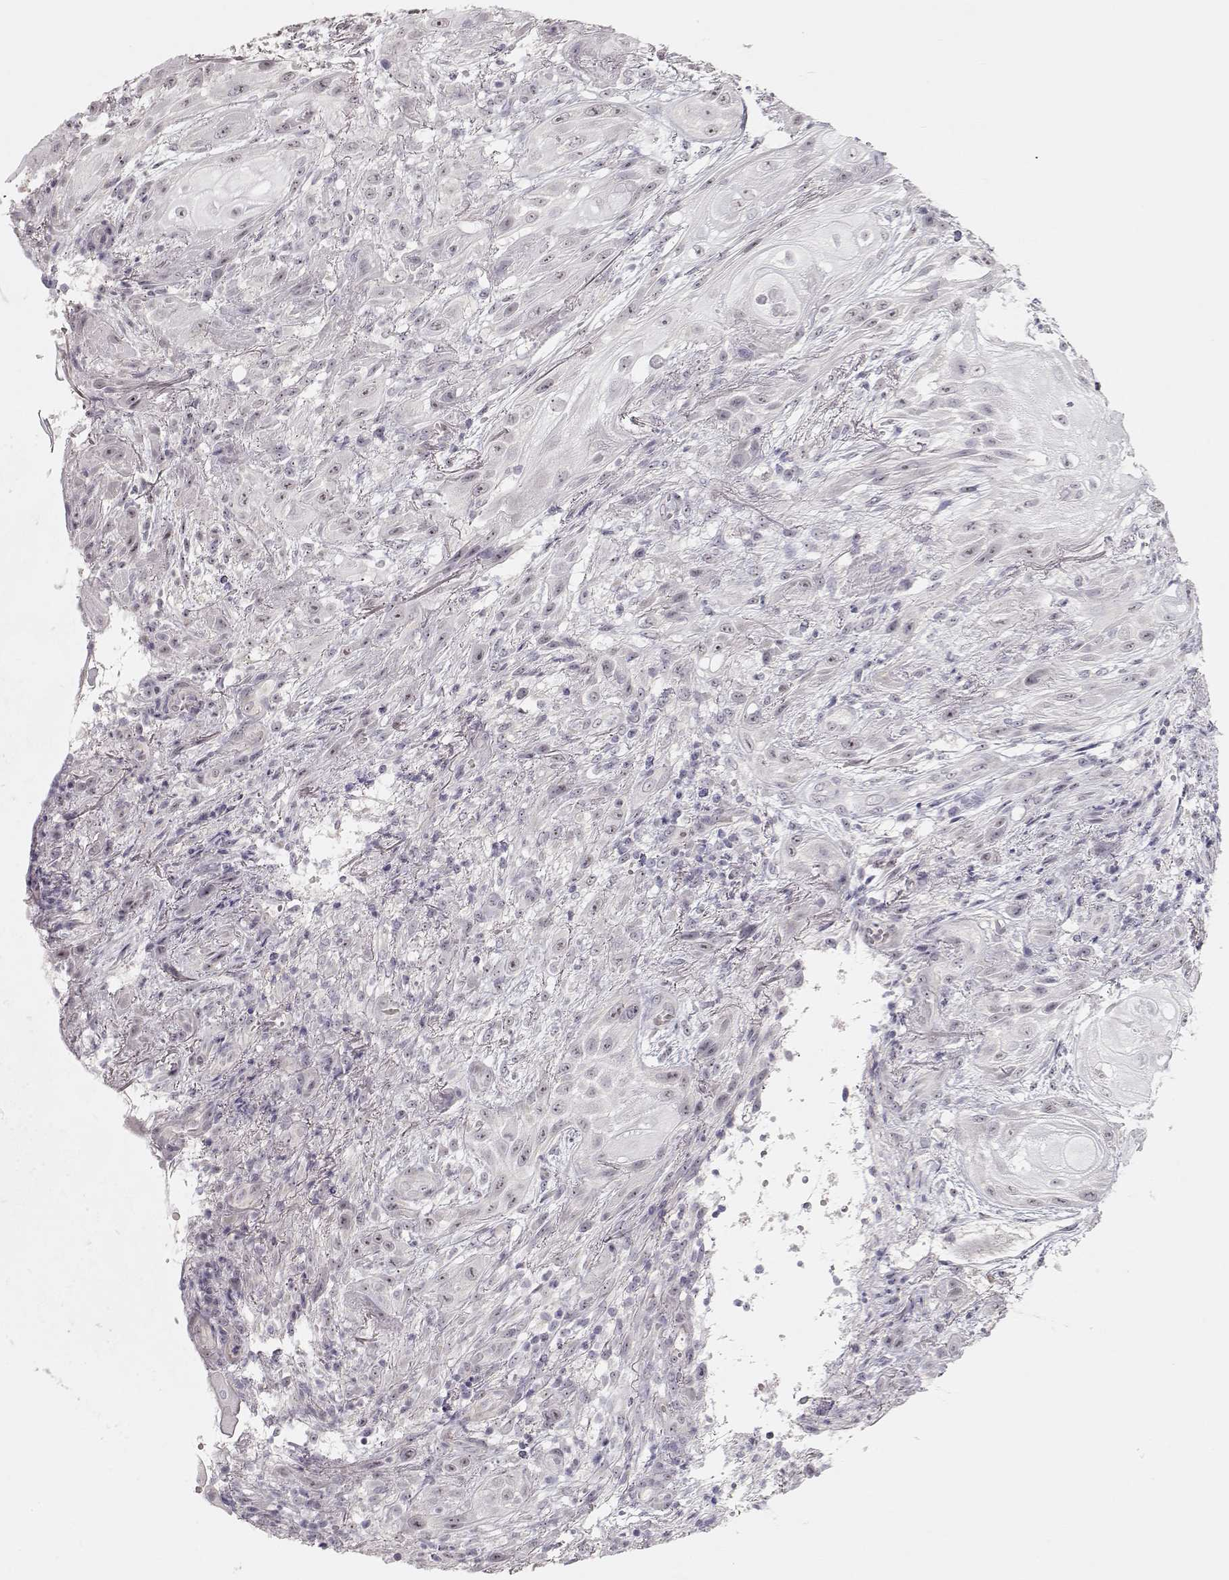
{"staining": {"intensity": "negative", "quantity": "none", "location": "none"}, "tissue": "skin cancer", "cell_type": "Tumor cells", "image_type": "cancer", "snomed": [{"axis": "morphology", "description": "Squamous cell carcinoma, NOS"}, {"axis": "topography", "description": "Skin"}], "caption": "A micrograph of human skin squamous cell carcinoma is negative for staining in tumor cells. (Immunohistochemistry, brightfield microscopy, high magnification).", "gene": "FAM205A", "patient": {"sex": "male", "age": 62}}